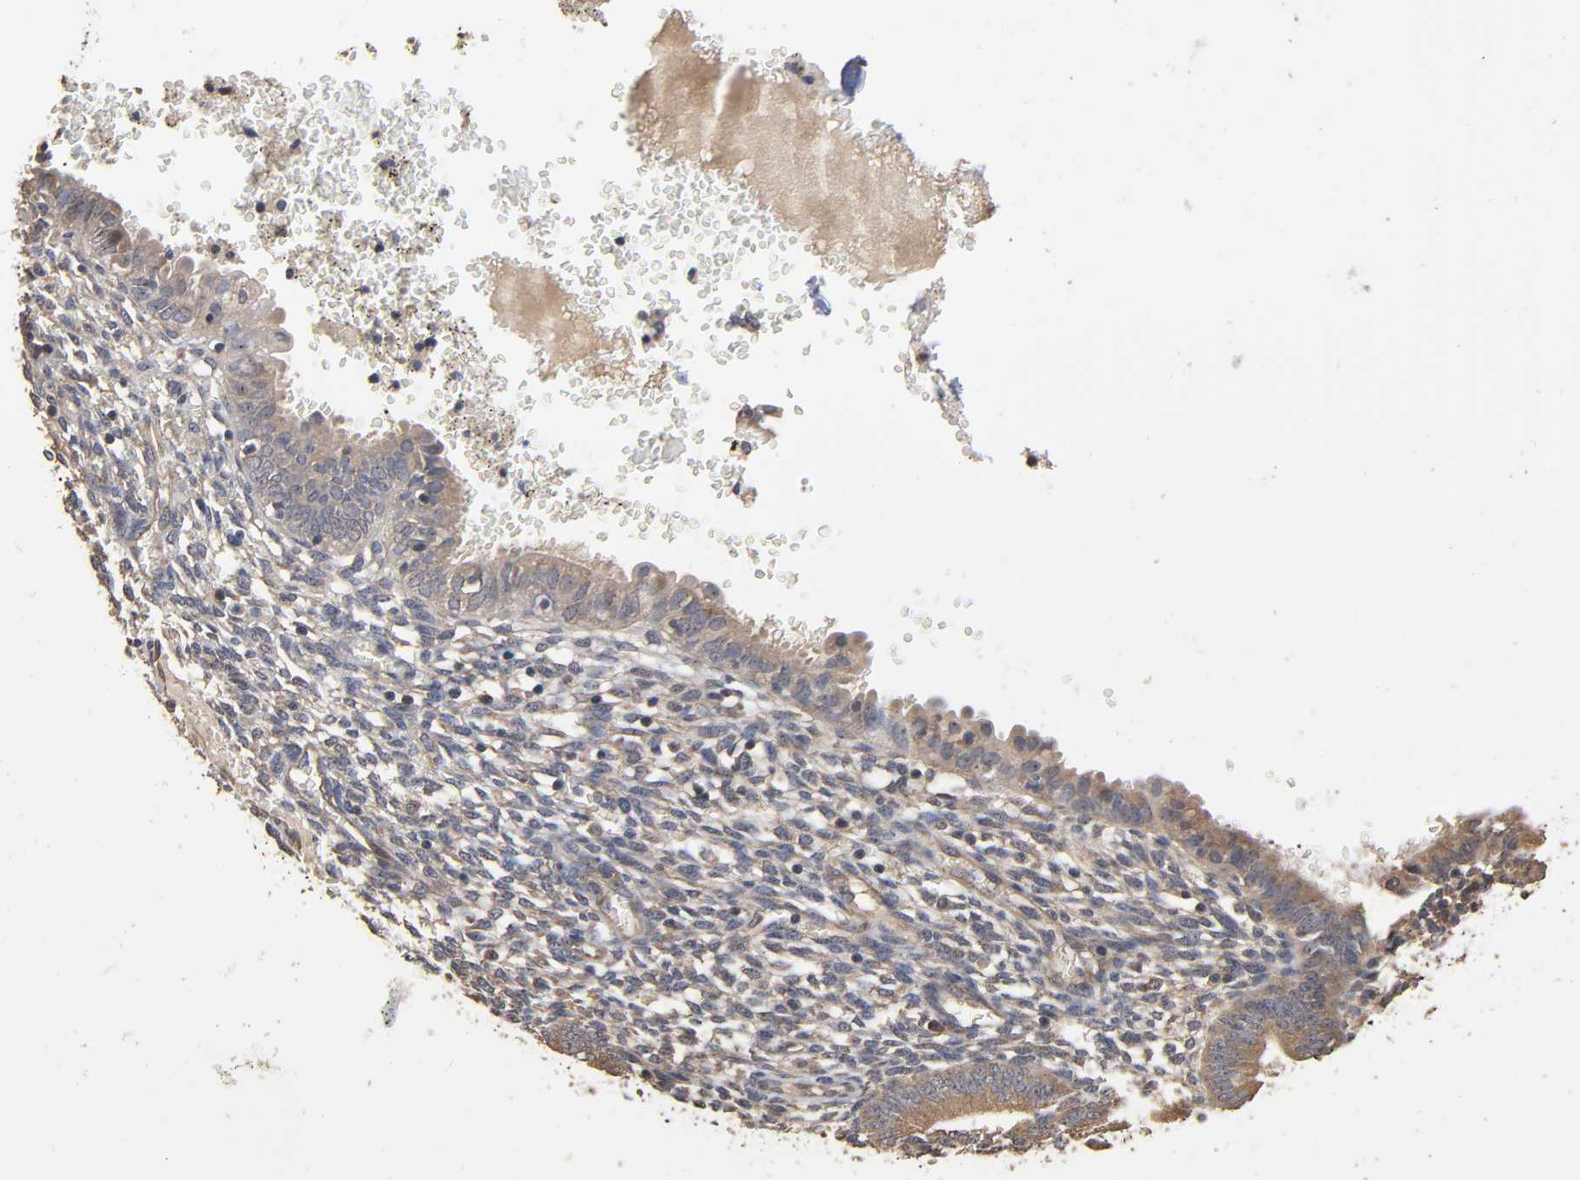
{"staining": {"intensity": "weak", "quantity": ">75%", "location": "cytoplasmic/membranous"}, "tissue": "endometrium", "cell_type": "Cells in endometrial stroma", "image_type": "normal", "snomed": [{"axis": "morphology", "description": "Normal tissue, NOS"}, {"axis": "topography", "description": "Endometrium"}], "caption": "Cells in endometrial stroma exhibit low levels of weak cytoplasmic/membranous expression in approximately >75% of cells in unremarkable endometrium. (DAB (3,3'-diaminobenzidine) IHC with brightfield microscopy, high magnification).", "gene": "ARHGEF7", "patient": {"sex": "female", "age": 61}}